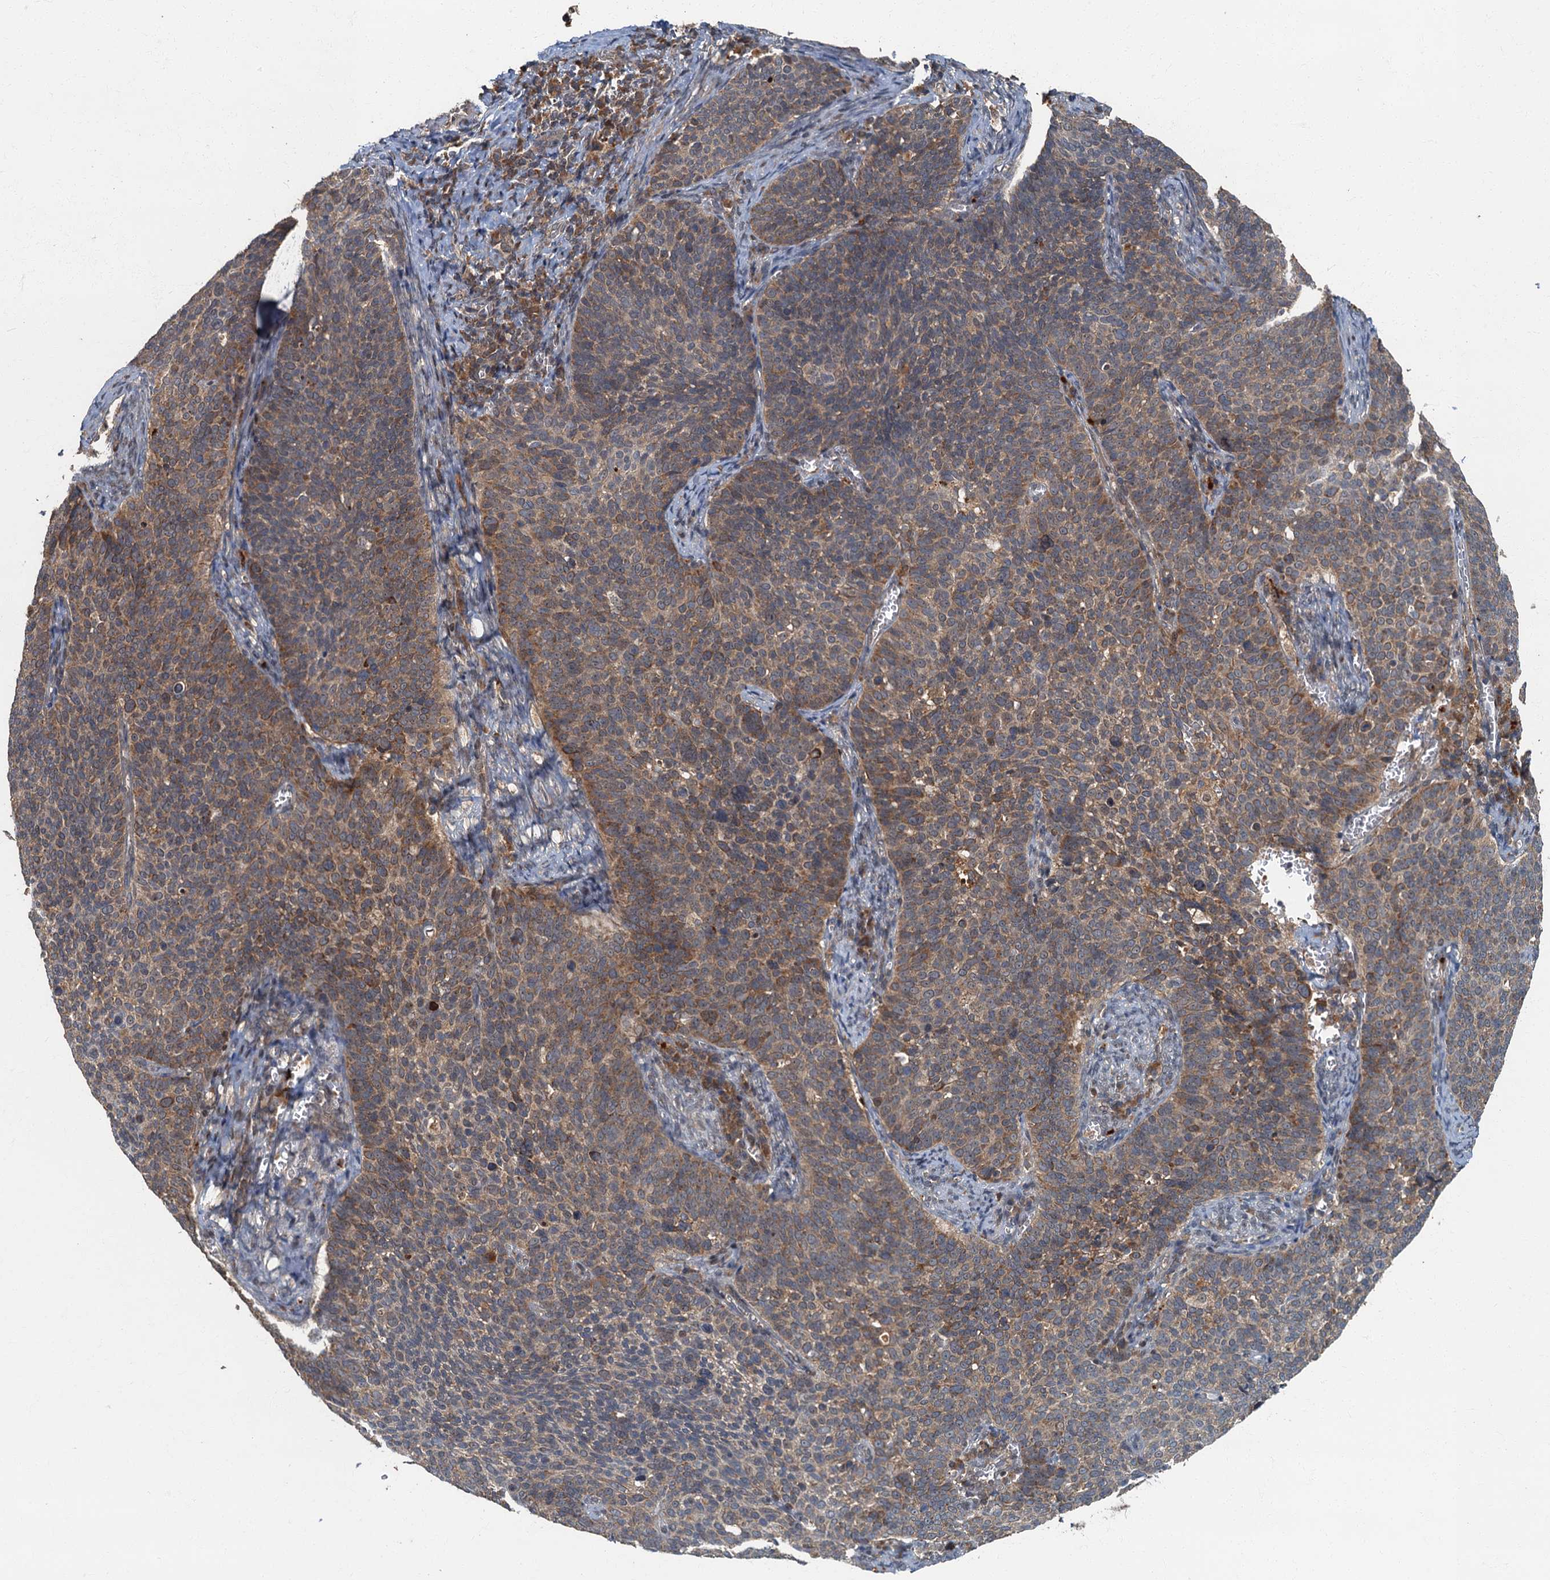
{"staining": {"intensity": "moderate", "quantity": ">75%", "location": "cytoplasmic/membranous"}, "tissue": "cervical cancer", "cell_type": "Tumor cells", "image_type": "cancer", "snomed": [{"axis": "morphology", "description": "Normal tissue, NOS"}, {"axis": "morphology", "description": "Squamous cell carcinoma, NOS"}, {"axis": "topography", "description": "Cervix"}], "caption": "Immunohistochemical staining of cervical cancer exhibits medium levels of moderate cytoplasmic/membranous staining in about >75% of tumor cells.", "gene": "WDCP", "patient": {"sex": "female", "age": 39}}